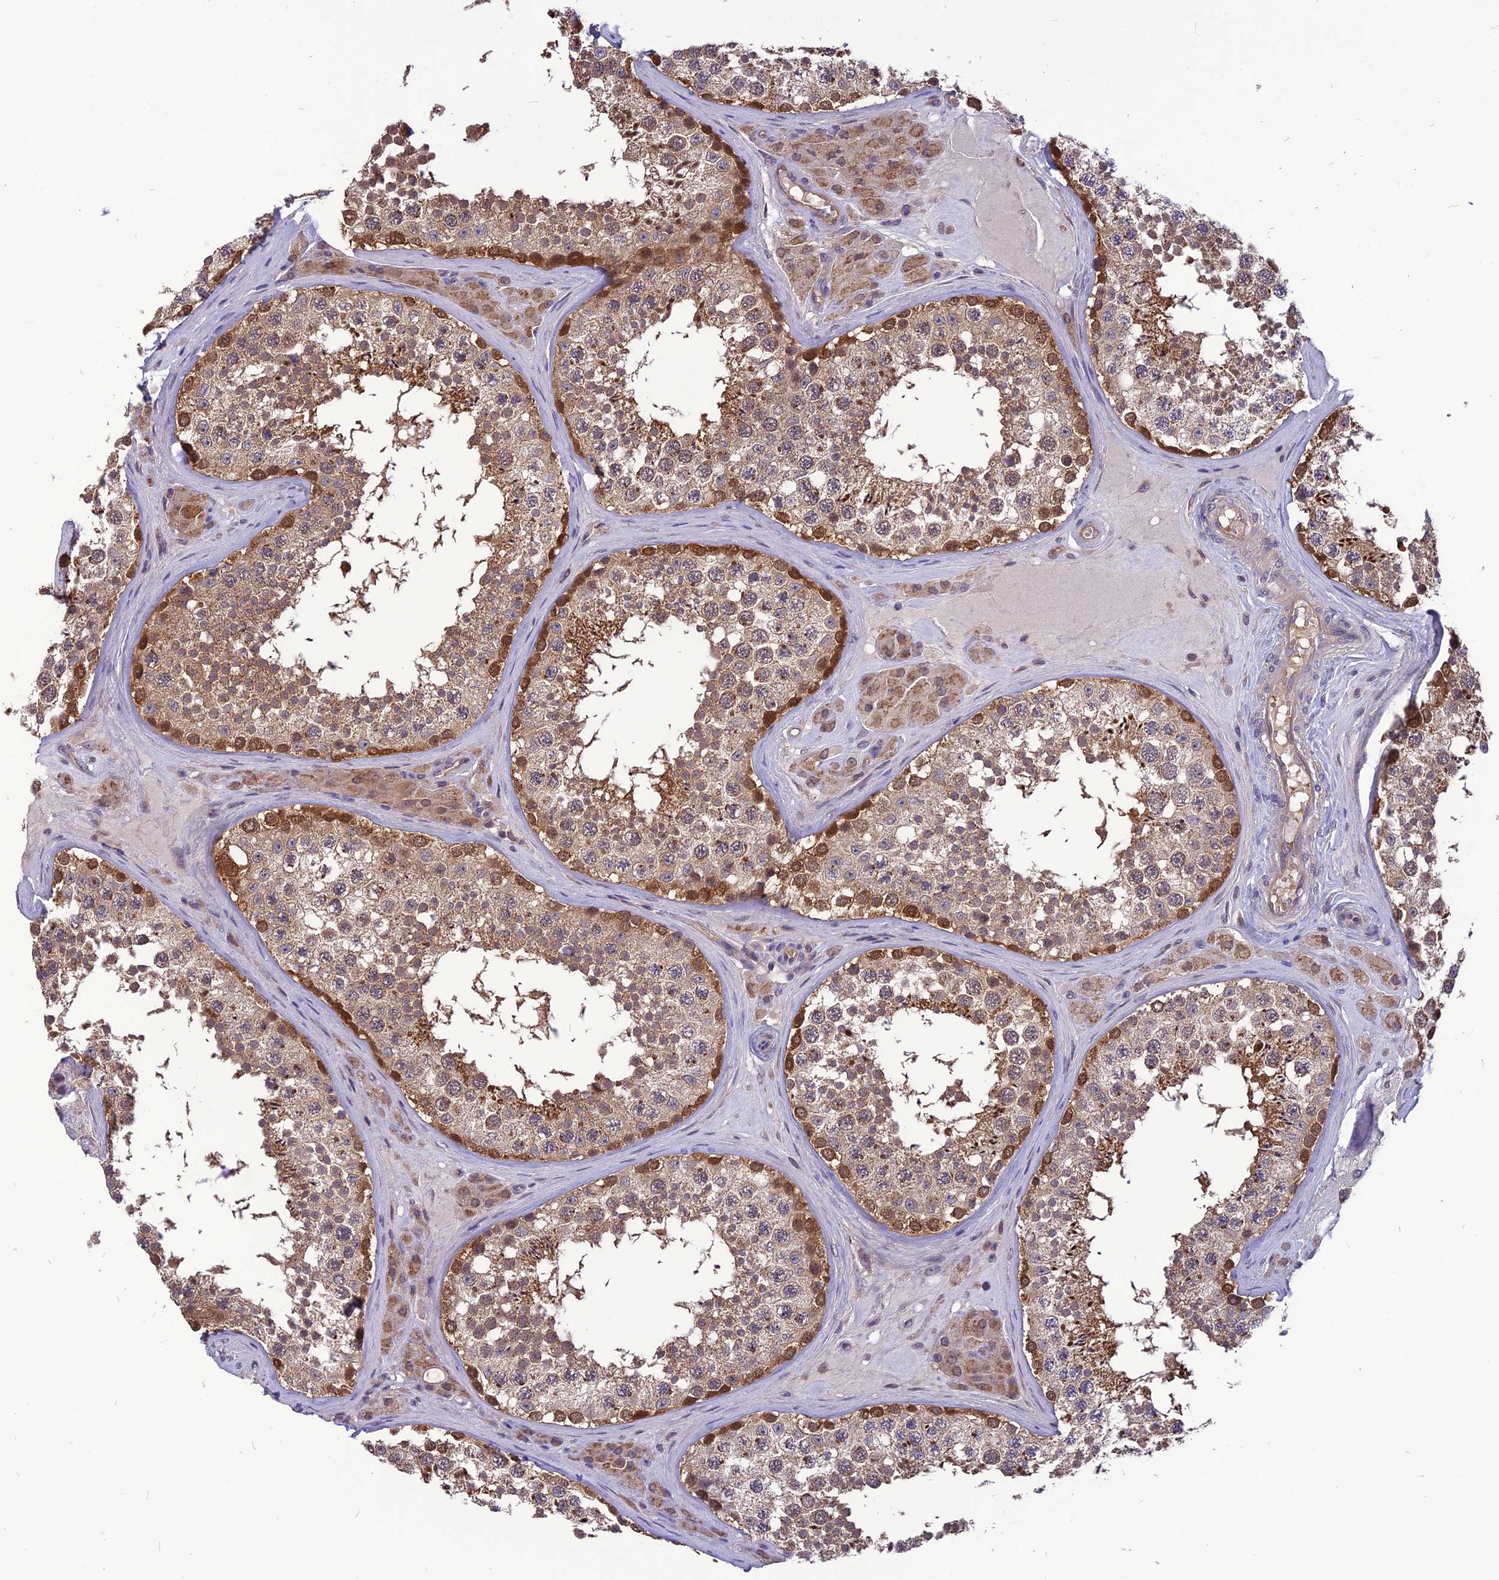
{"staining": {"intensity": "moderate", "quantity": ">75%", "location": "cytoplasmic/membranous,nuclear"}, "tissue": "testis", "cell_type": "Cells in seminiferous ducts", "image_type": "normal", "snomed": [{"axis": "morphology", "description": "Normal tissue, NOS"}, {"axis": "topography", "description": "Testis"}], "caption": "Immunohistochemistry (IHC) (DAB) staining of benign human testis demonstrates moderate cytoplasmic/membranous,nuclear protein positivity in about >75% of cells in seminiferous ducts.", "gene": "PSMF1", "patient": {"sex": "male", "age": 46}}